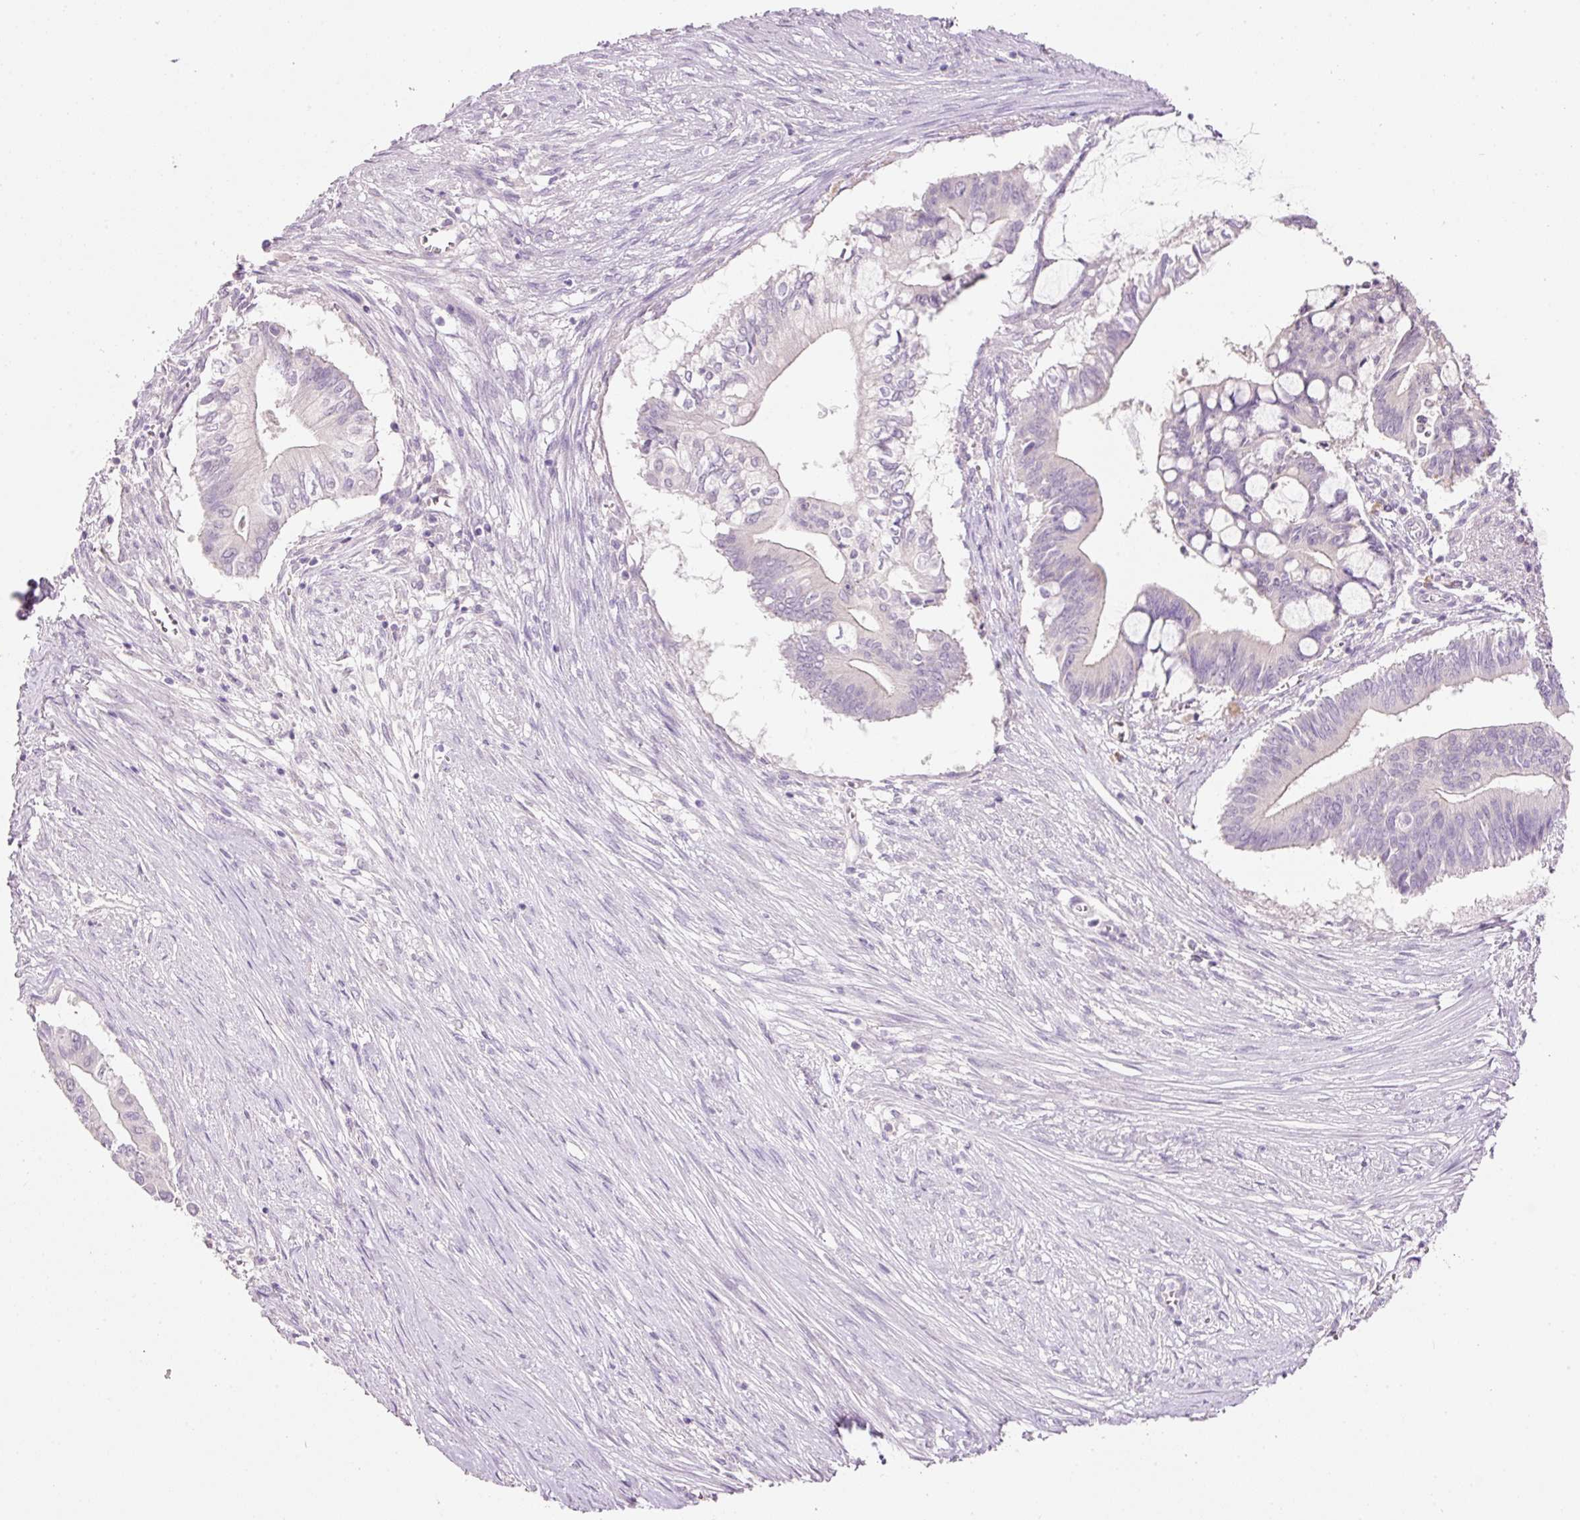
{"staining": {"intensity": "negative", "quantity": "none", "location": "none"}, "tissue": "pancreatic cancer", "cell_type": "Tumor cells", "image_type": "cancer", "snomed": [{"axis": "morphology", "description": "Adenocarcinoma, NOS"}, {"axis": "topography", "description": "Pancreas"}], "caption": "Pancreatic adenocarcinoma stained for a protein using IHC demonstrates no positivity tumor cells.", "gene": "TENT5C", "patient": {"sex": "male", "age": 68}}